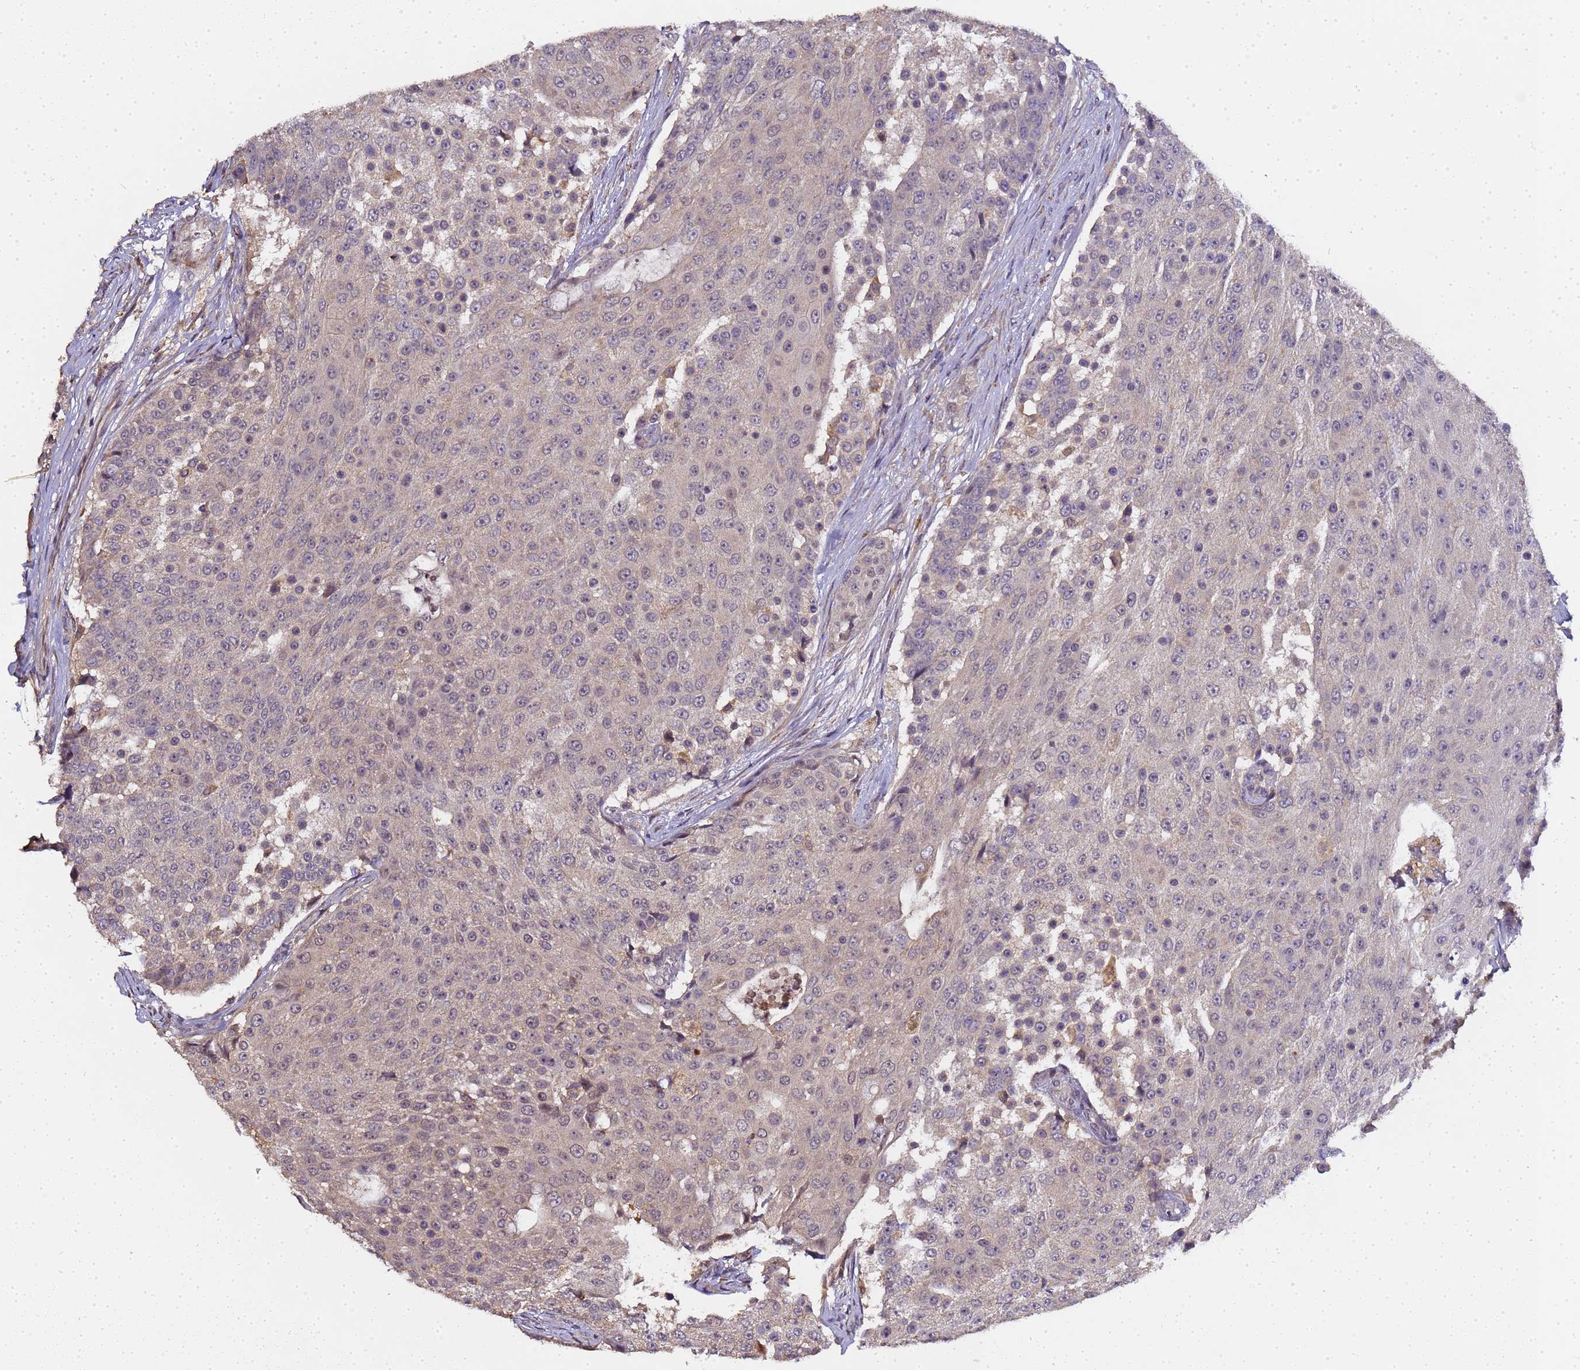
{"staining": {"intensity": "negative", "quantity": "none", "location": "none"}, "tissue": "urothelial cancer", "cell_type": "Tumor cells", "image_type": "cancer", "snomed": [{"axis": "morphology", "description": "Urothelial carcinoma, High grade"}, {"axis": "topography", "description": "Urinary bladder"}], "caption": "An IHC photomicrograph of urothelial cancer is shown. There is no staining in tumor cells of urothelial cancer. (DAB (3,3'-diaminobenzidine) IHC, high magnification).", "gene": "LGI4", "patient": {"sex": "female", "age": 63}}